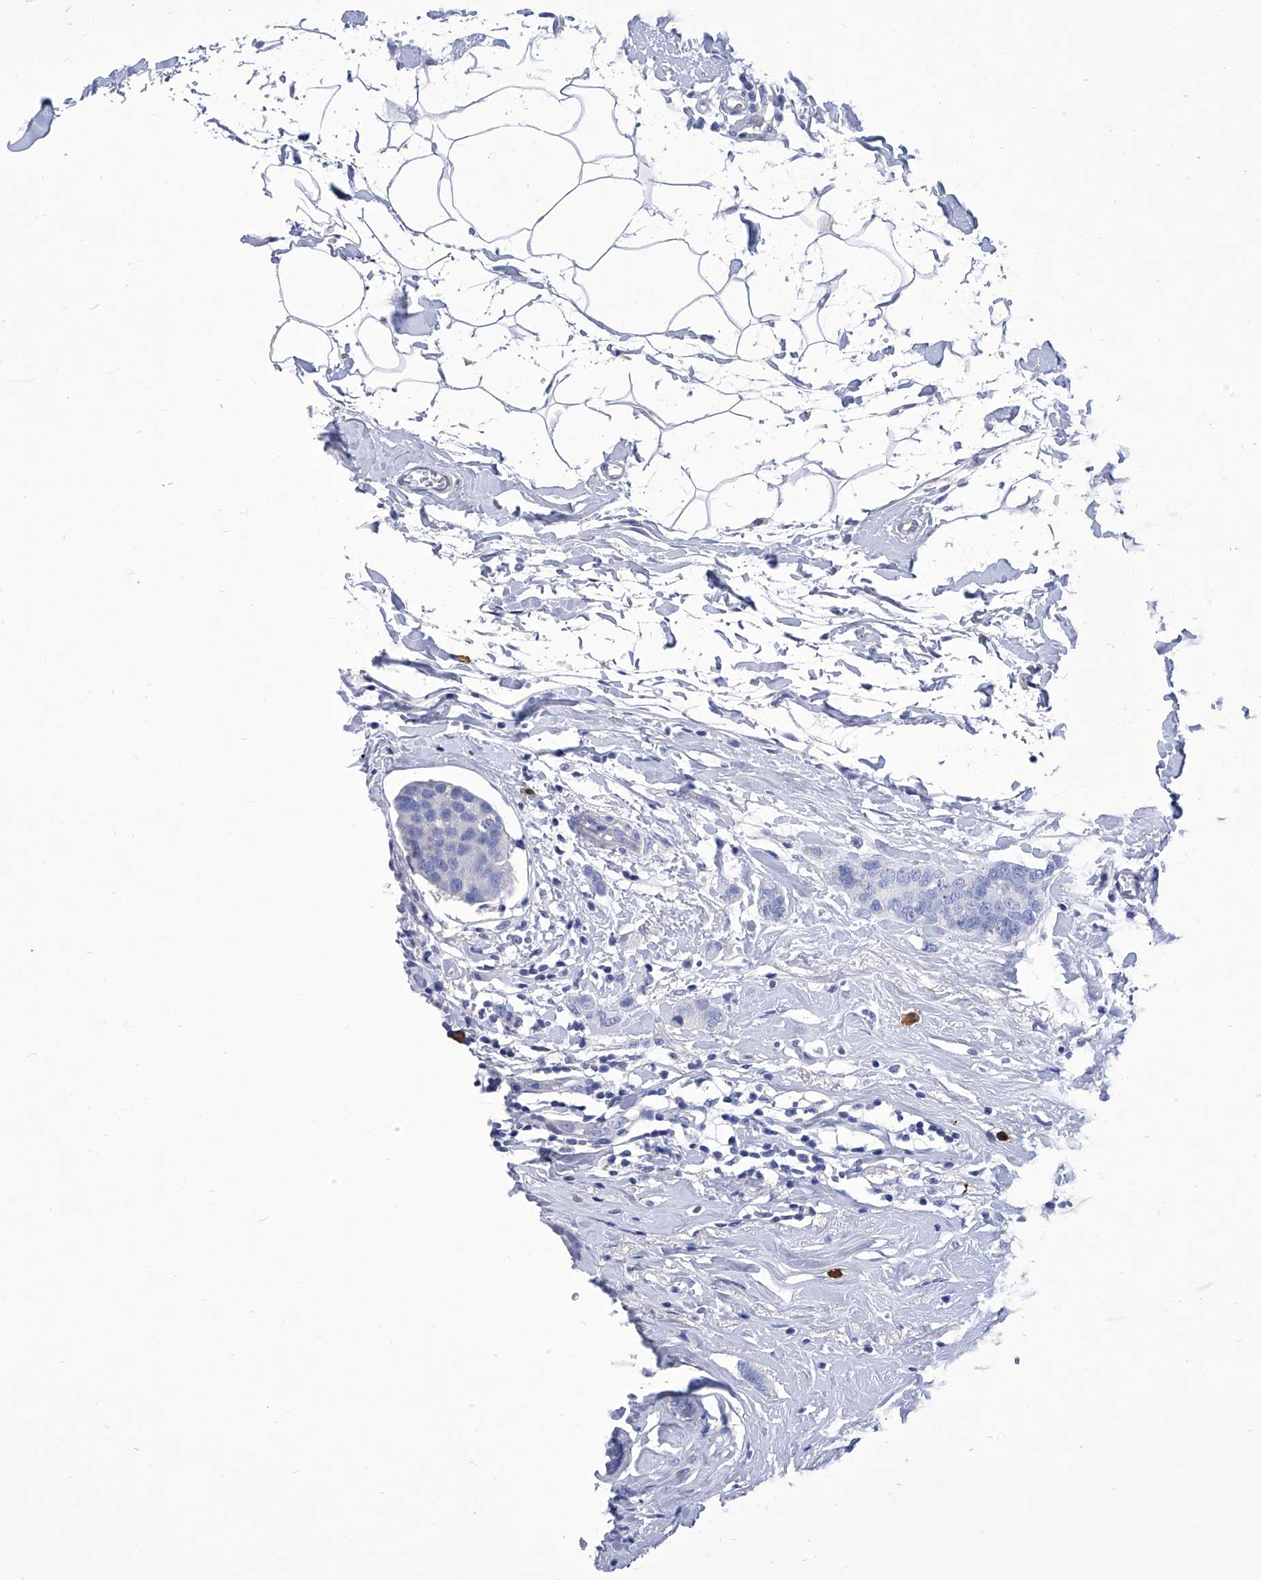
{"staining": {"intensity": "negative", "quantity": "none", "location": "none"}, "tissue": "breast cancer", "cell_type": "Tumor cells", "image_type": "cancer", "snomed": [{"axis": "morphology", "description": "Normal tissue, NOS"}, {"axis": "morphology", "description": "Duct carcinoma"}, {"axis": "topography", "description": "Breast"}], "caption": "Breast cancer stained for a protein using immunohistochemistry exhibits no staining tumor cells.", "gene": "IFNL2", "patient": {"sex": "female", "age": 50}}